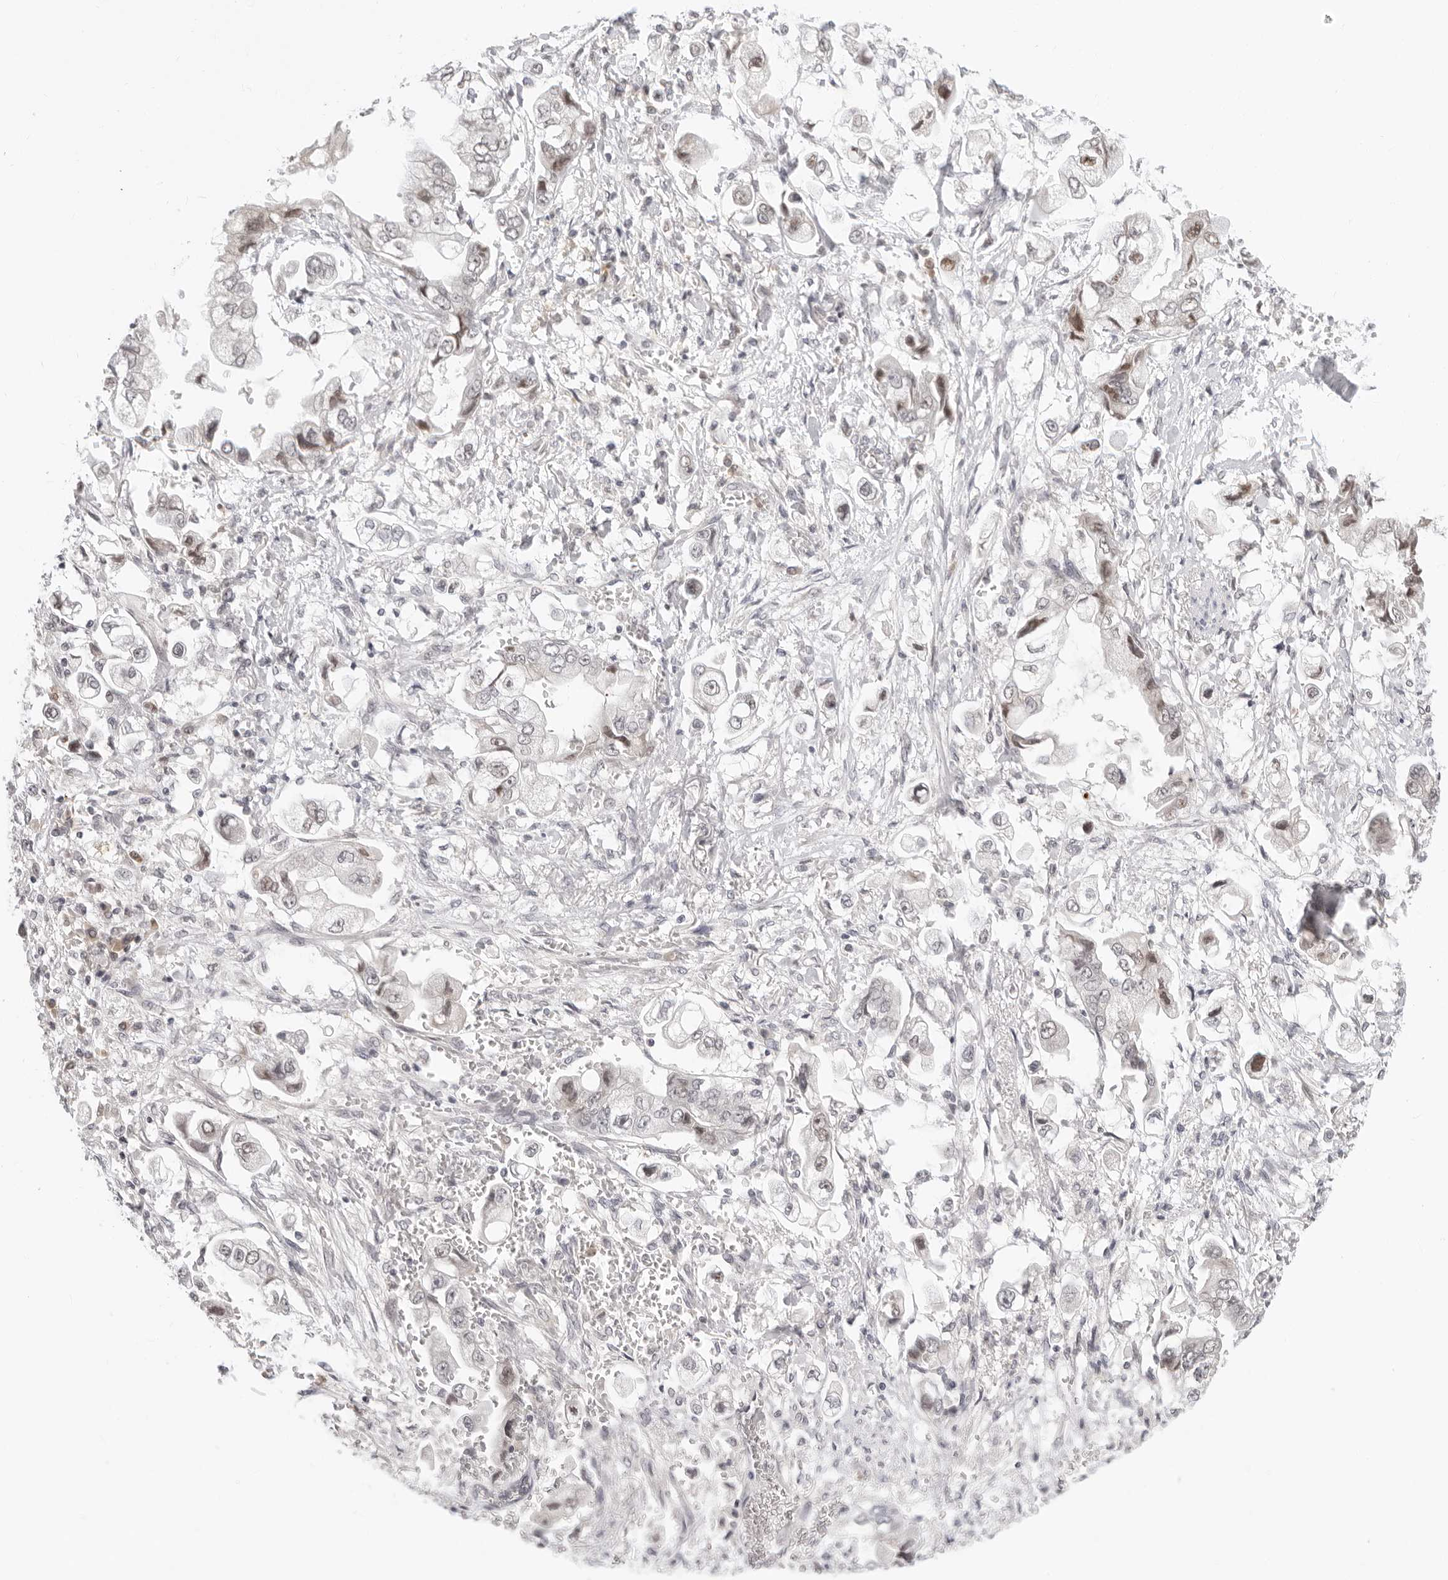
{"staining": {"intensity": "weak", "quantity": "<25%", "location": "nuclear"}, "tissue": "stomach cancer", "cell_type": "Tumor cells", "image_type": "cancer", "snomed": [{"axis": "morphology", "description": "Adenocarcinoma, NOS"}, {"axis": "topography", "description": "Stomach"}], "caption": "Adenocarcinoma (stomach) was stained to show a protein in brown. There is no significant expression in tumor cells.", "gene": "MSH6", "patient": {"sex": "male", "age": 62}}